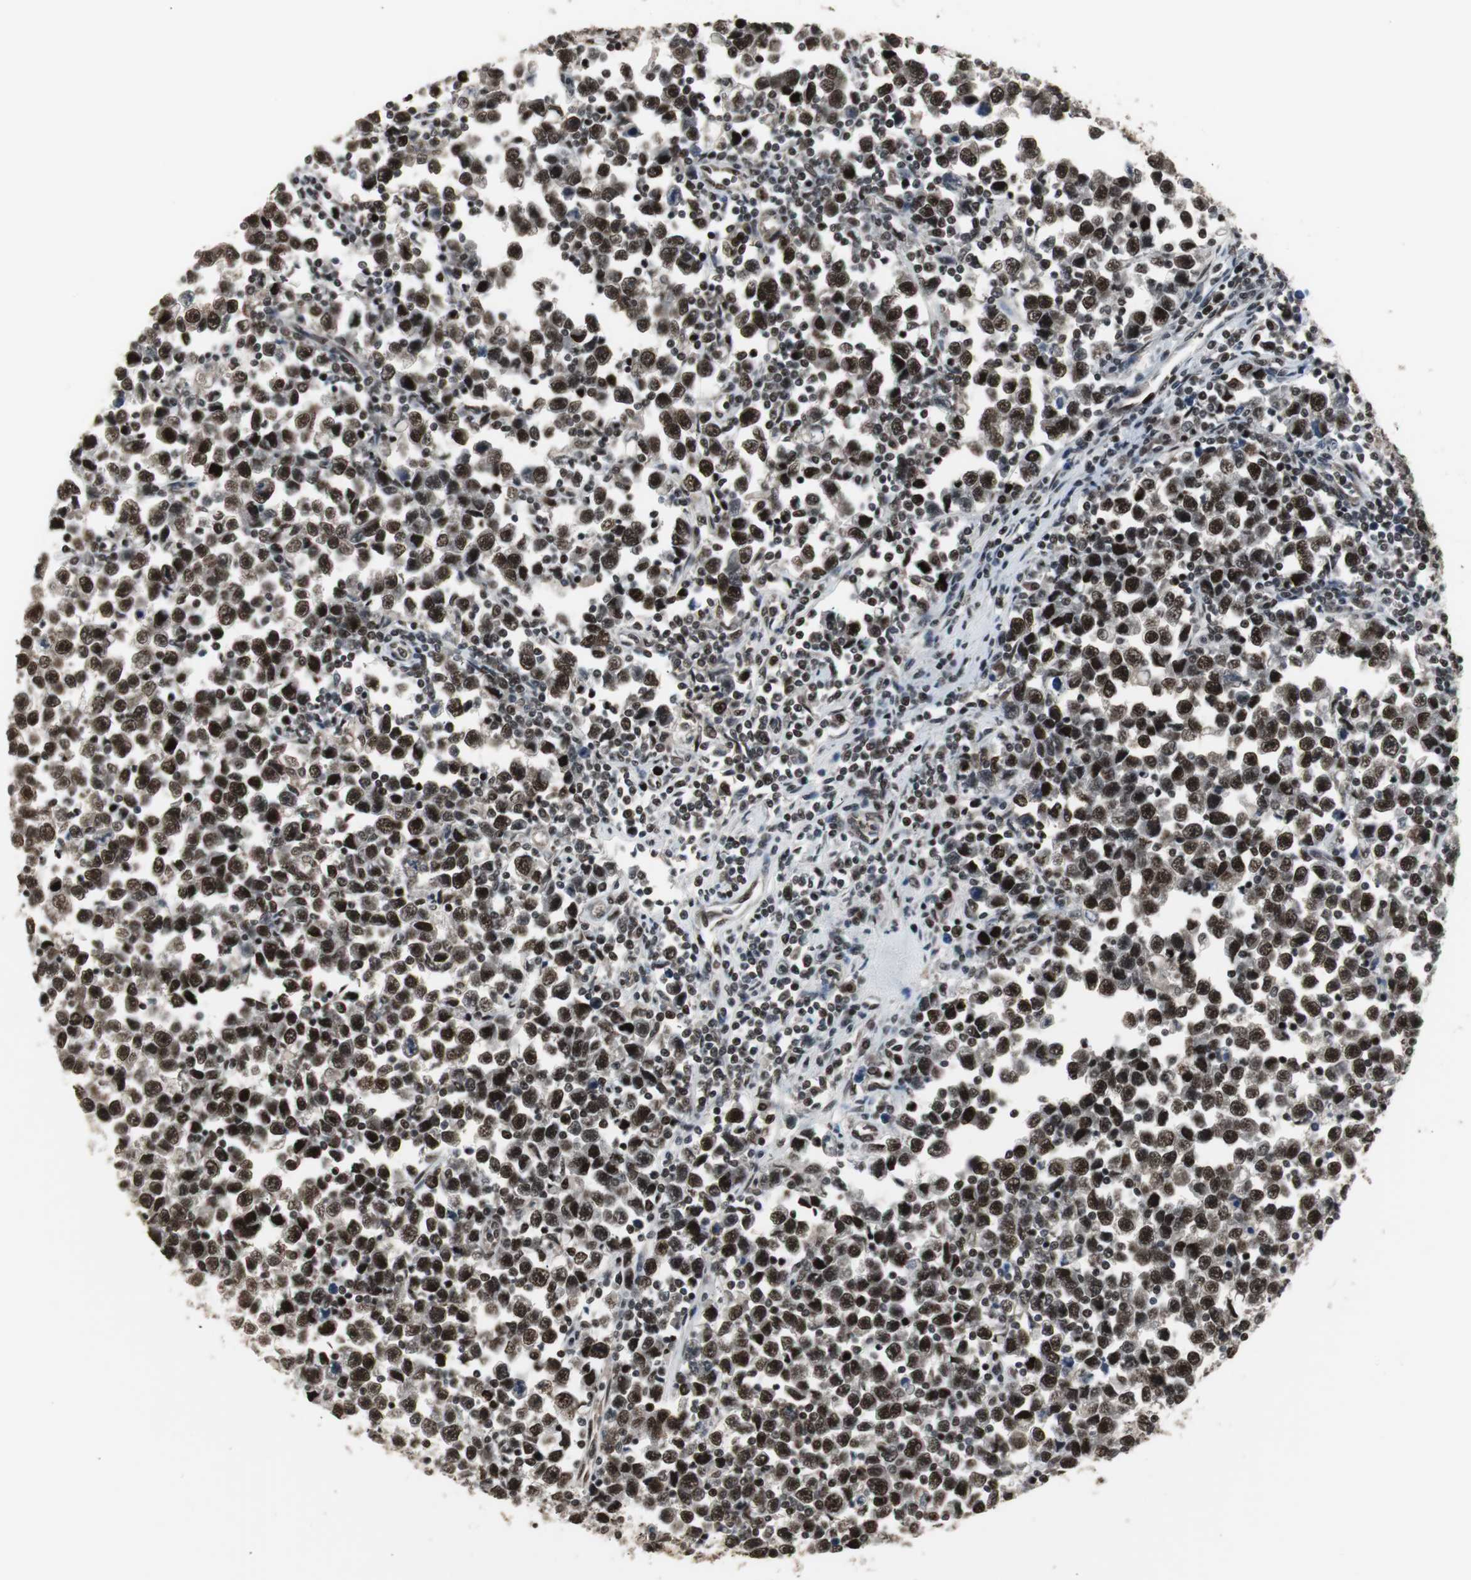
{"staining": {"intensity": "strong", "quantity": ">75%", "location": "nuclear"}, "tissue": "testis cancer", "cell_type": "Tumor cells", "image_type": "cancer", "snomed": [{"axis": "morphology", "description": "Seminoma, NOS"}, {"axis": "topography", "description": "Testis"}], "caption": "High-magnification brightfield microscopy of seminoma (testis) stained with DAB (brown) and counterstained with hematoxylin (blue). tumor cells exhibit strong nuclear staining is seen in approximately>75% of cells. (Brightfield microscopy of DAB IHC at high magnification).", "gene": "TAF5", "patient": {"sex": "male", "age": 43}}